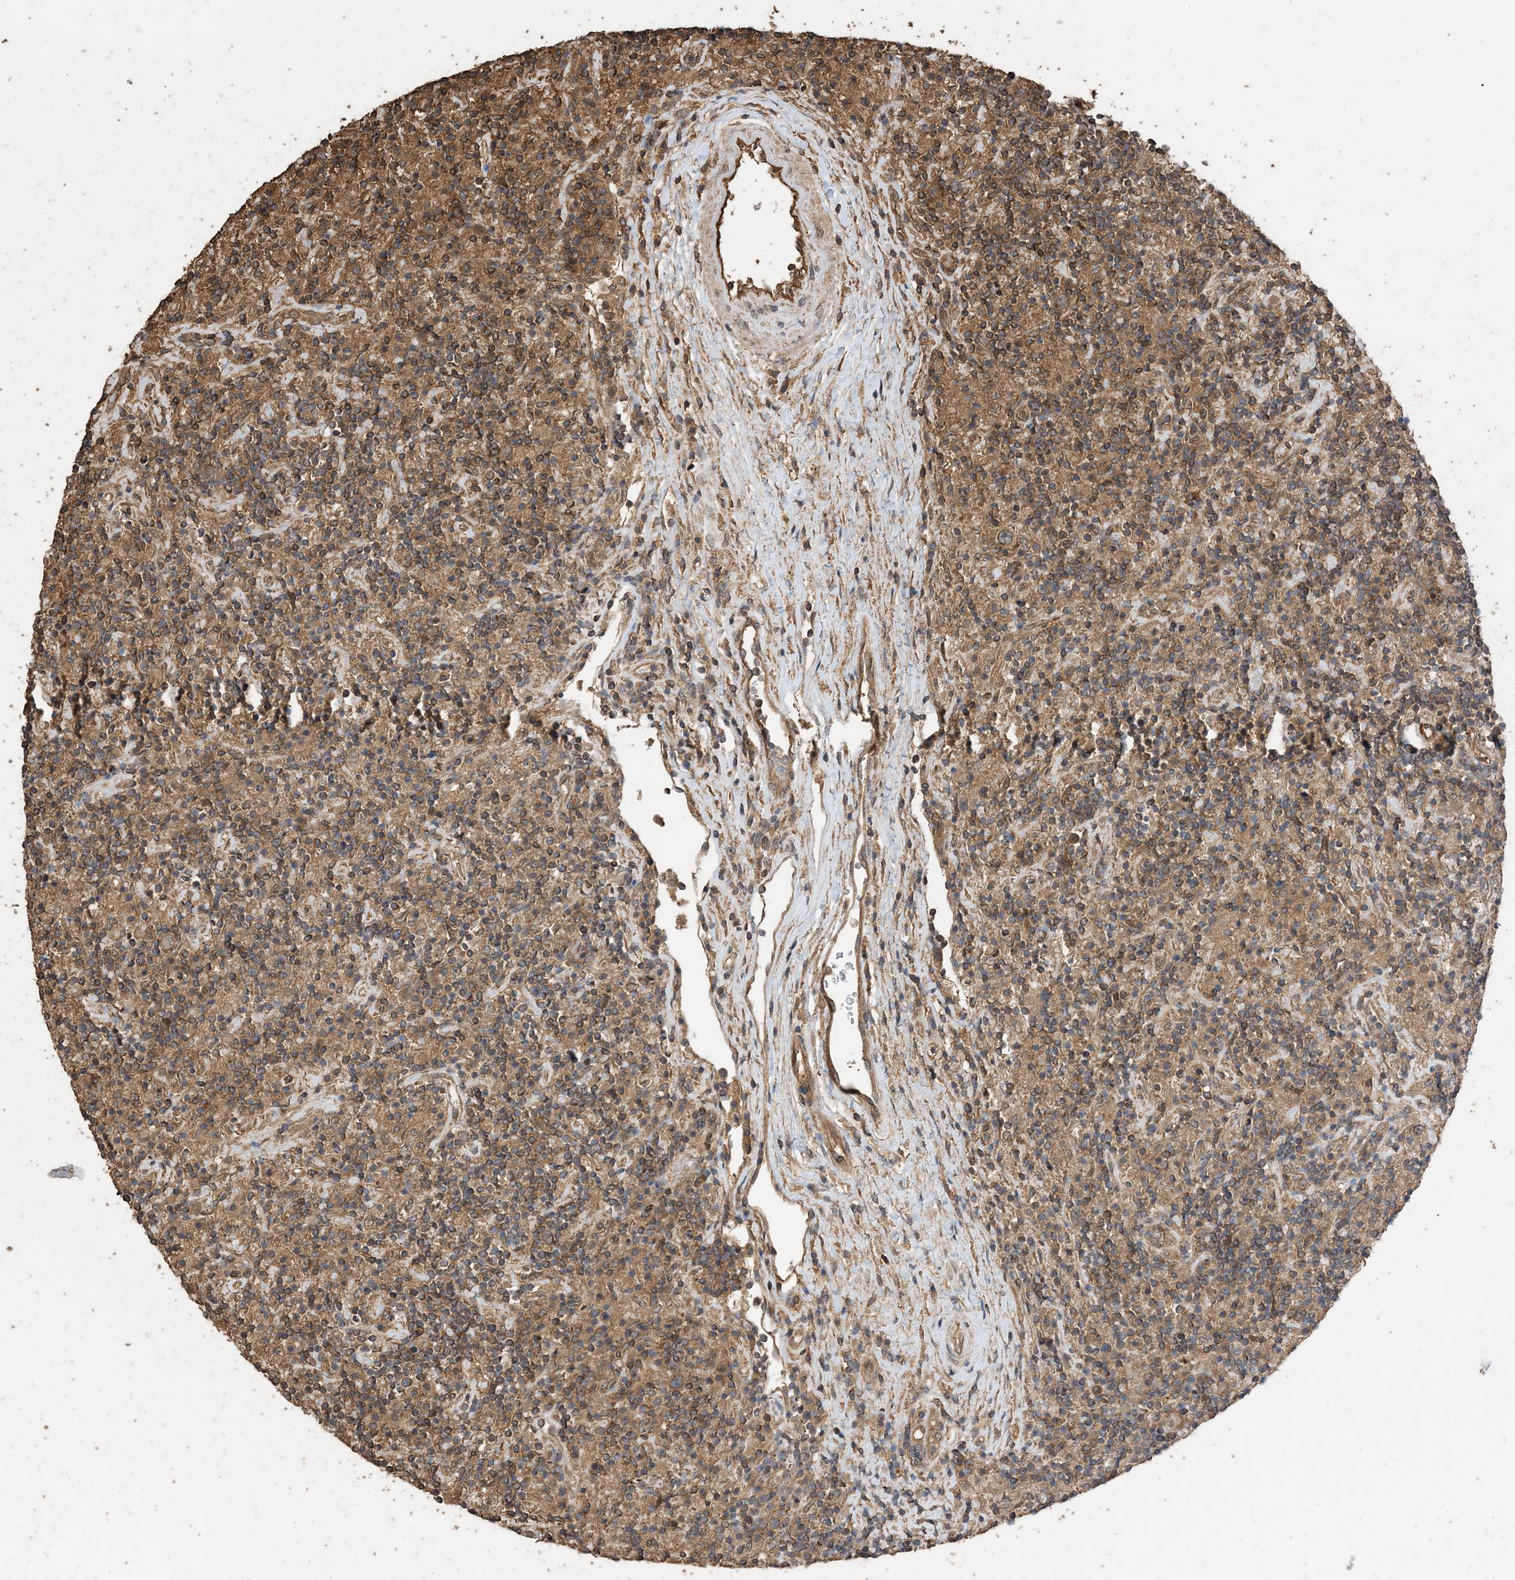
{"staining": {"intensity": "moderate", "quantity": "25%-75%", "location": "cytoplasmic/membranous"}, "tissue": "lymphoma", "cell_type": "Tumor cells", "image_type": "cancer", "snomed": [{"axis": "morphology", "description": "Hodgkin's disease, NOS"}, {"axis": "topography", "description": "Lymph node"}], "caption": "Hodgkin's disease was stained to show a protein in brown. There is medium levels of moderate cytoplasmic/membranous expression in about 25%-75% of tumor cells.", "gene": "ZKSCAN5", "patient": {"sex": "male", "age": 70}}